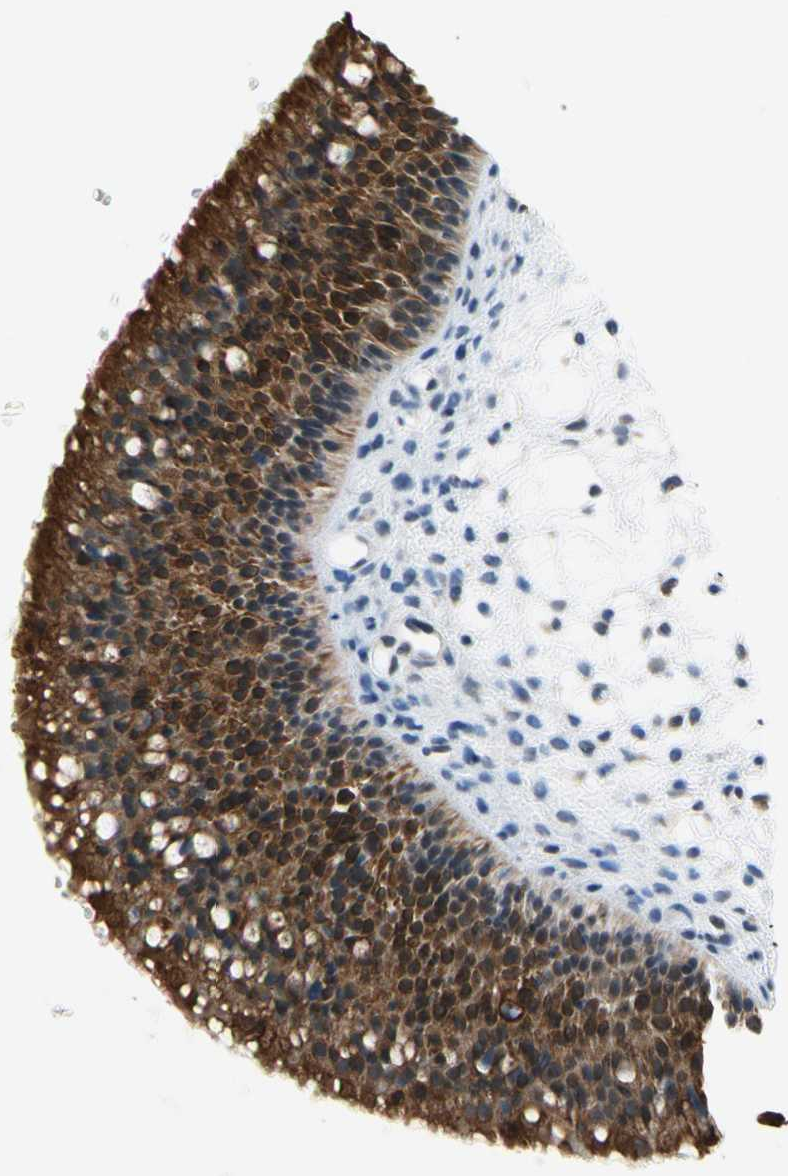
{"staining": {"intensity": "strong", "quantity": ">75%", "location": "cytoplasmic/membranous"}, "tissue": "nasopharynx", "cell_type": "Respiratory epithelial cells", "image_type": "normal", "snomed": [{"axis": "morphology", "description": "Normal tissue, NOS"}, {"axis": "topography", "description": "Nasopharynx"}], "caption": "Approximately >75% of respiratory epithelial cells in normal human nasopharynx display strong cytoplasmic/membranous protein expression as visualized by brown immunohistochemical staining.", "gene": "TAF12", "patient": {"sex": "female", "age": 54}}